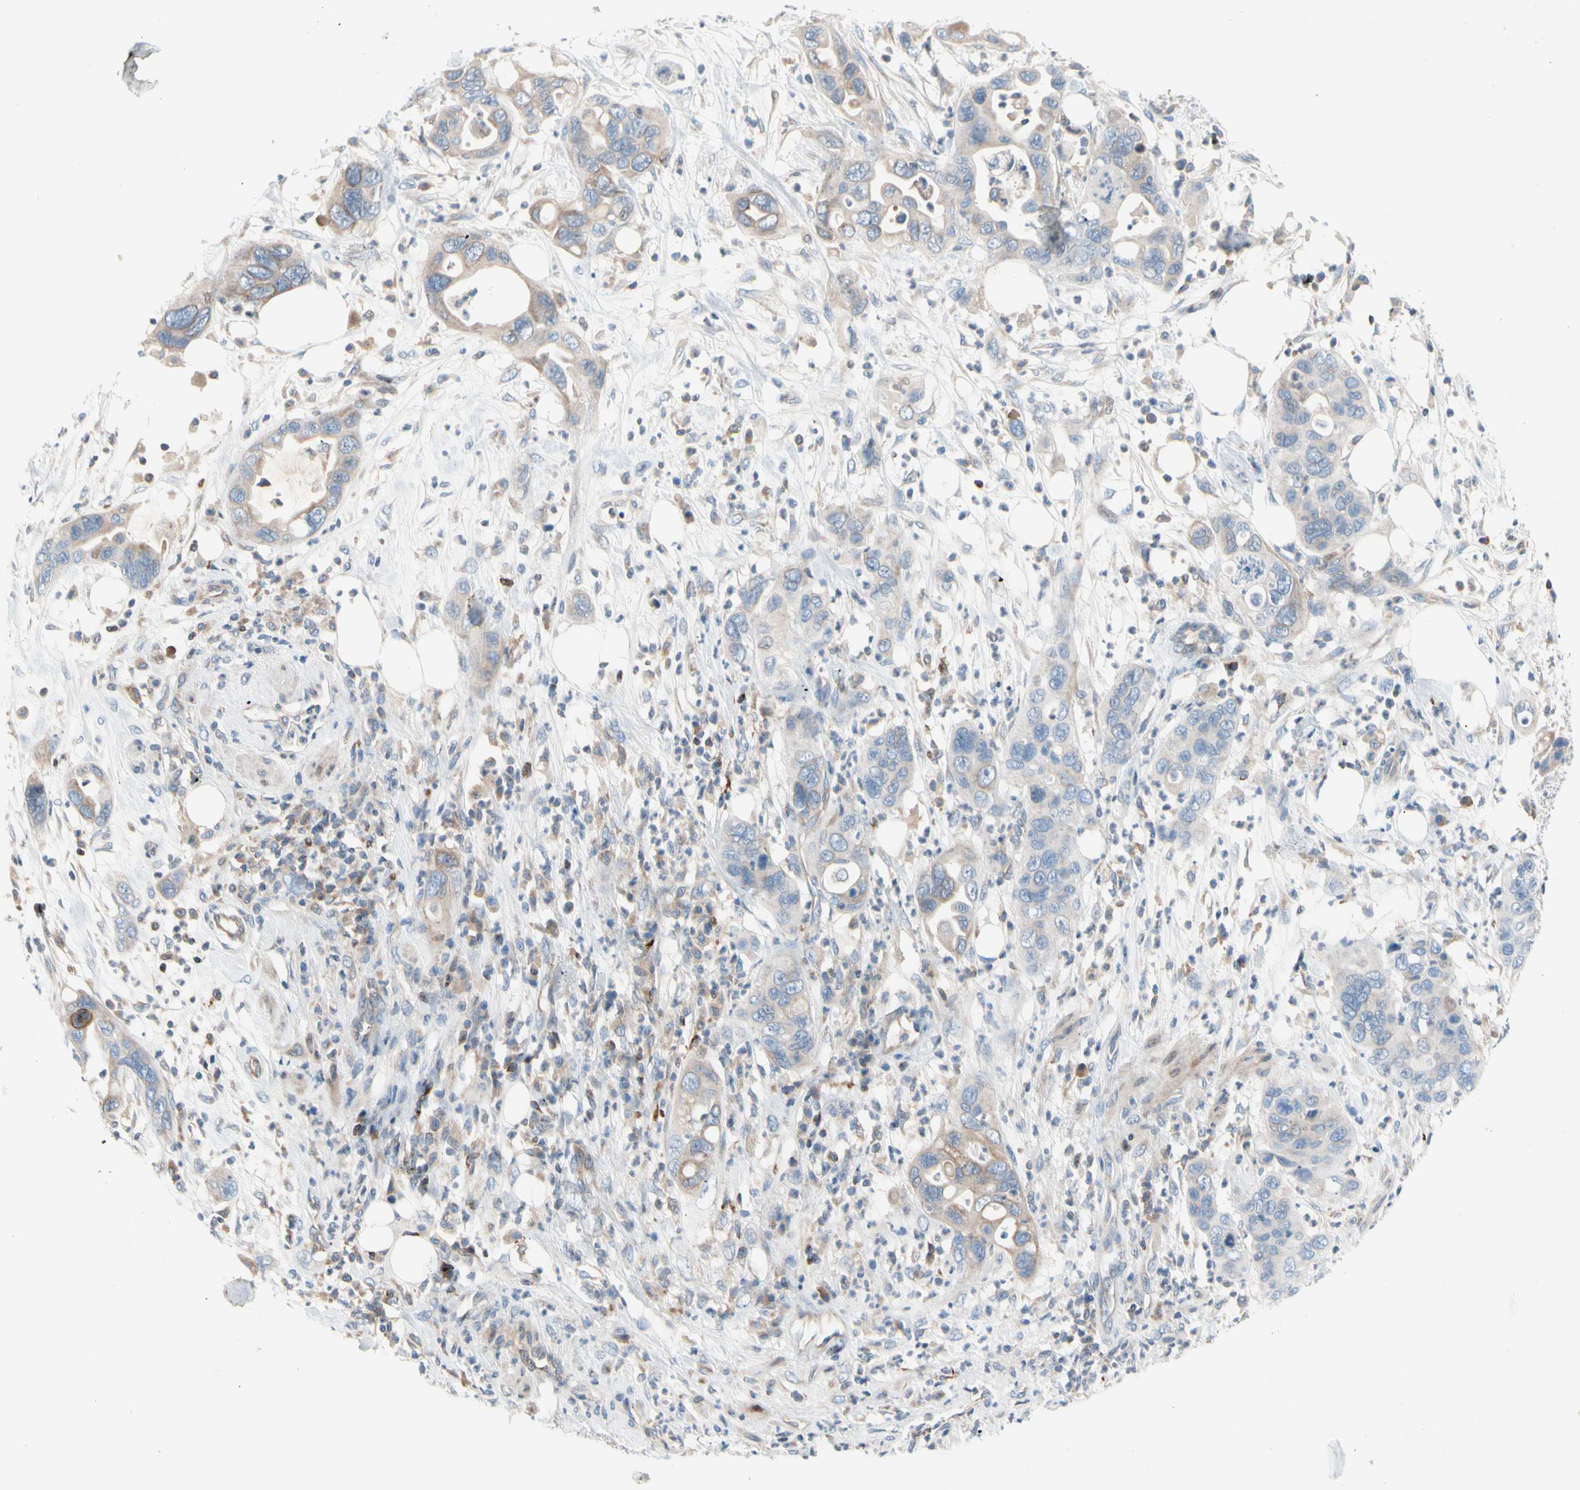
{"staining": {"intensity": "weak", "quantity": "25%-75%", "location": "cytoplasmic/membranous"}, "tissue": "pancreatic cancer", "cell_type": "Tumor cells", "image_type": "cancer", "snomed": [{"axis": "morphology", "description": "Adenocarcinoma, NOS"}, {"axis": "topography", "description": "Pancreas"}], "caption": "Human pancreatic cancer stained with a protein marker demonstrates weak staining in tumor cells.", "gene": "MAP3K3", "patient": {"sex": "female", "age": 71}}